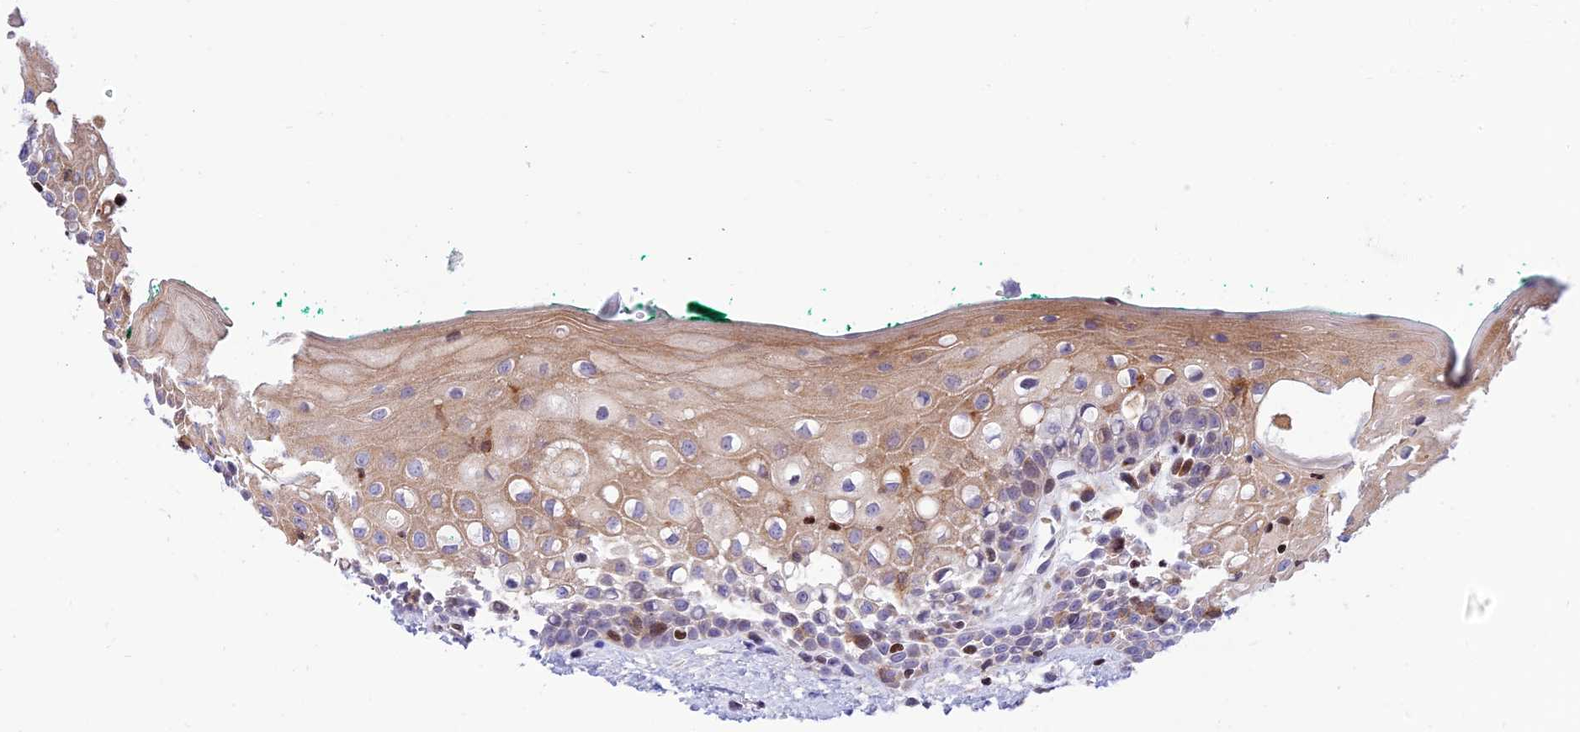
{"staining": {"intensity": "moderate", "quantity": "25%-75%", "location": "cytoplasmic/membranous,nuclear"}, "tissue": "oral mucosa", "cell_type": "Squamous epithelial cells", "image_type": "normal", "snomed": [{"axis": "morphology", "description": "Normal tissue, NOS"}, {"axis": "topography", "description": "Oral tissue"}], "caption": "Immunohistochemistry (IHC) of unremarkable oral mucosa shows medium levels of moderate cytoplasmic/membranous,nuclear expression in approximately 25%-75% of squamous epithelial cells. The protein is stained brown, and the nuclei are stained in blue (DAB (3,3'-diaminobenzidine) IHC with brightfield microscopy, high magnification).", "gene": "FAM186B", "patient": {"sex": "female", "age": 70}}